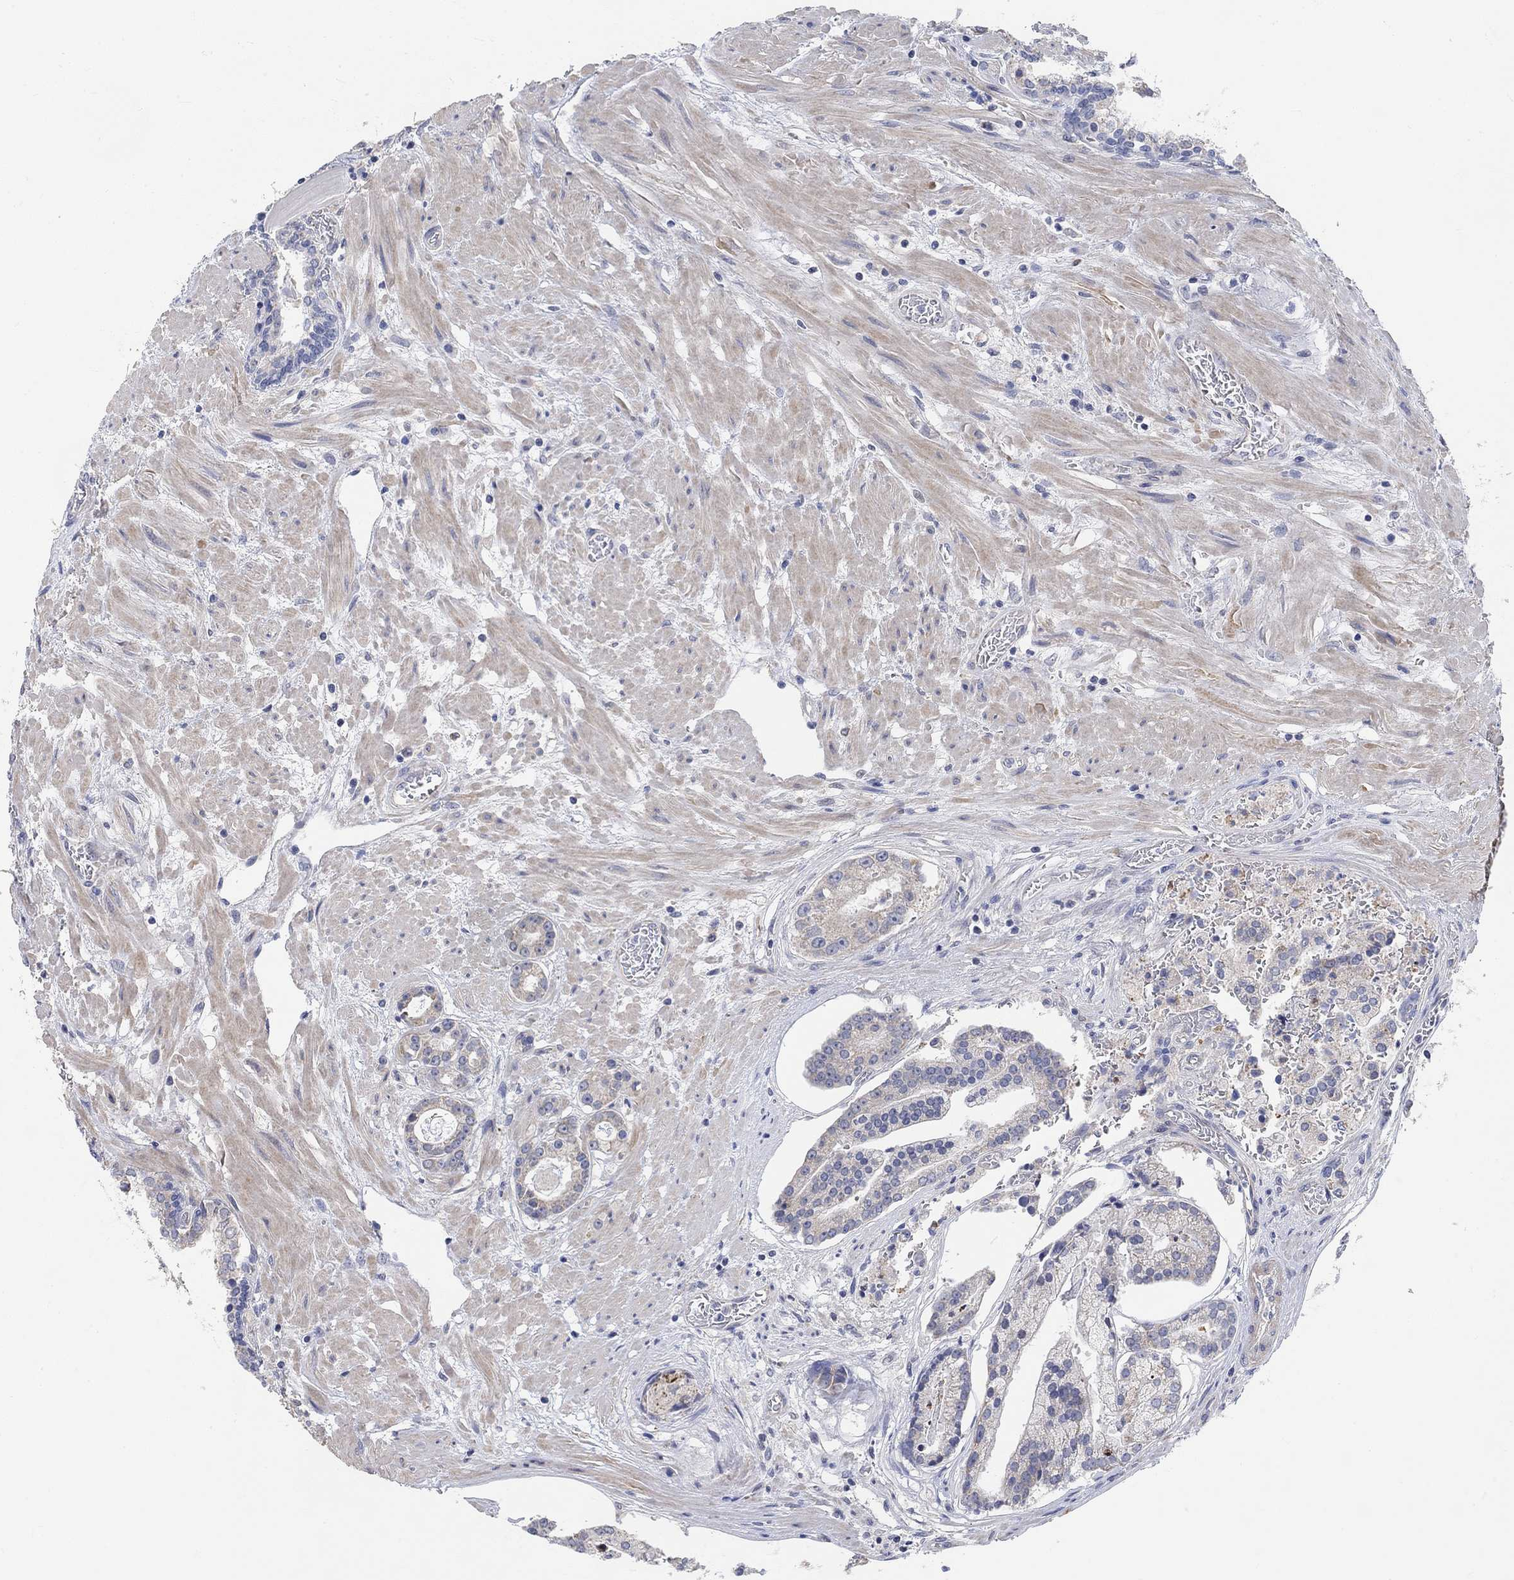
{"staining": {"intensity": "negative", "quantity": "none", "location": "none"}, "tissue": "prostate cancer", "cell_type": "Tumor cells", "image_type": "cancer", "snomed": [{"axis": "morphology", "description": "Adenocarcinoma, NOS"}, {"axis": "topography", "description": "Prostate and seminal vesicle, NOS"}, {"axis": "topography", "description": "Prostate"}], "caption": "High power microscopy histopathology image of an immunohistochemistry image of adenocarcinoma (prostate), revealing no significant positivity in tumor cells.", "gene": "HCRTR1", "patient": {"sex": "male", "age": 44}}